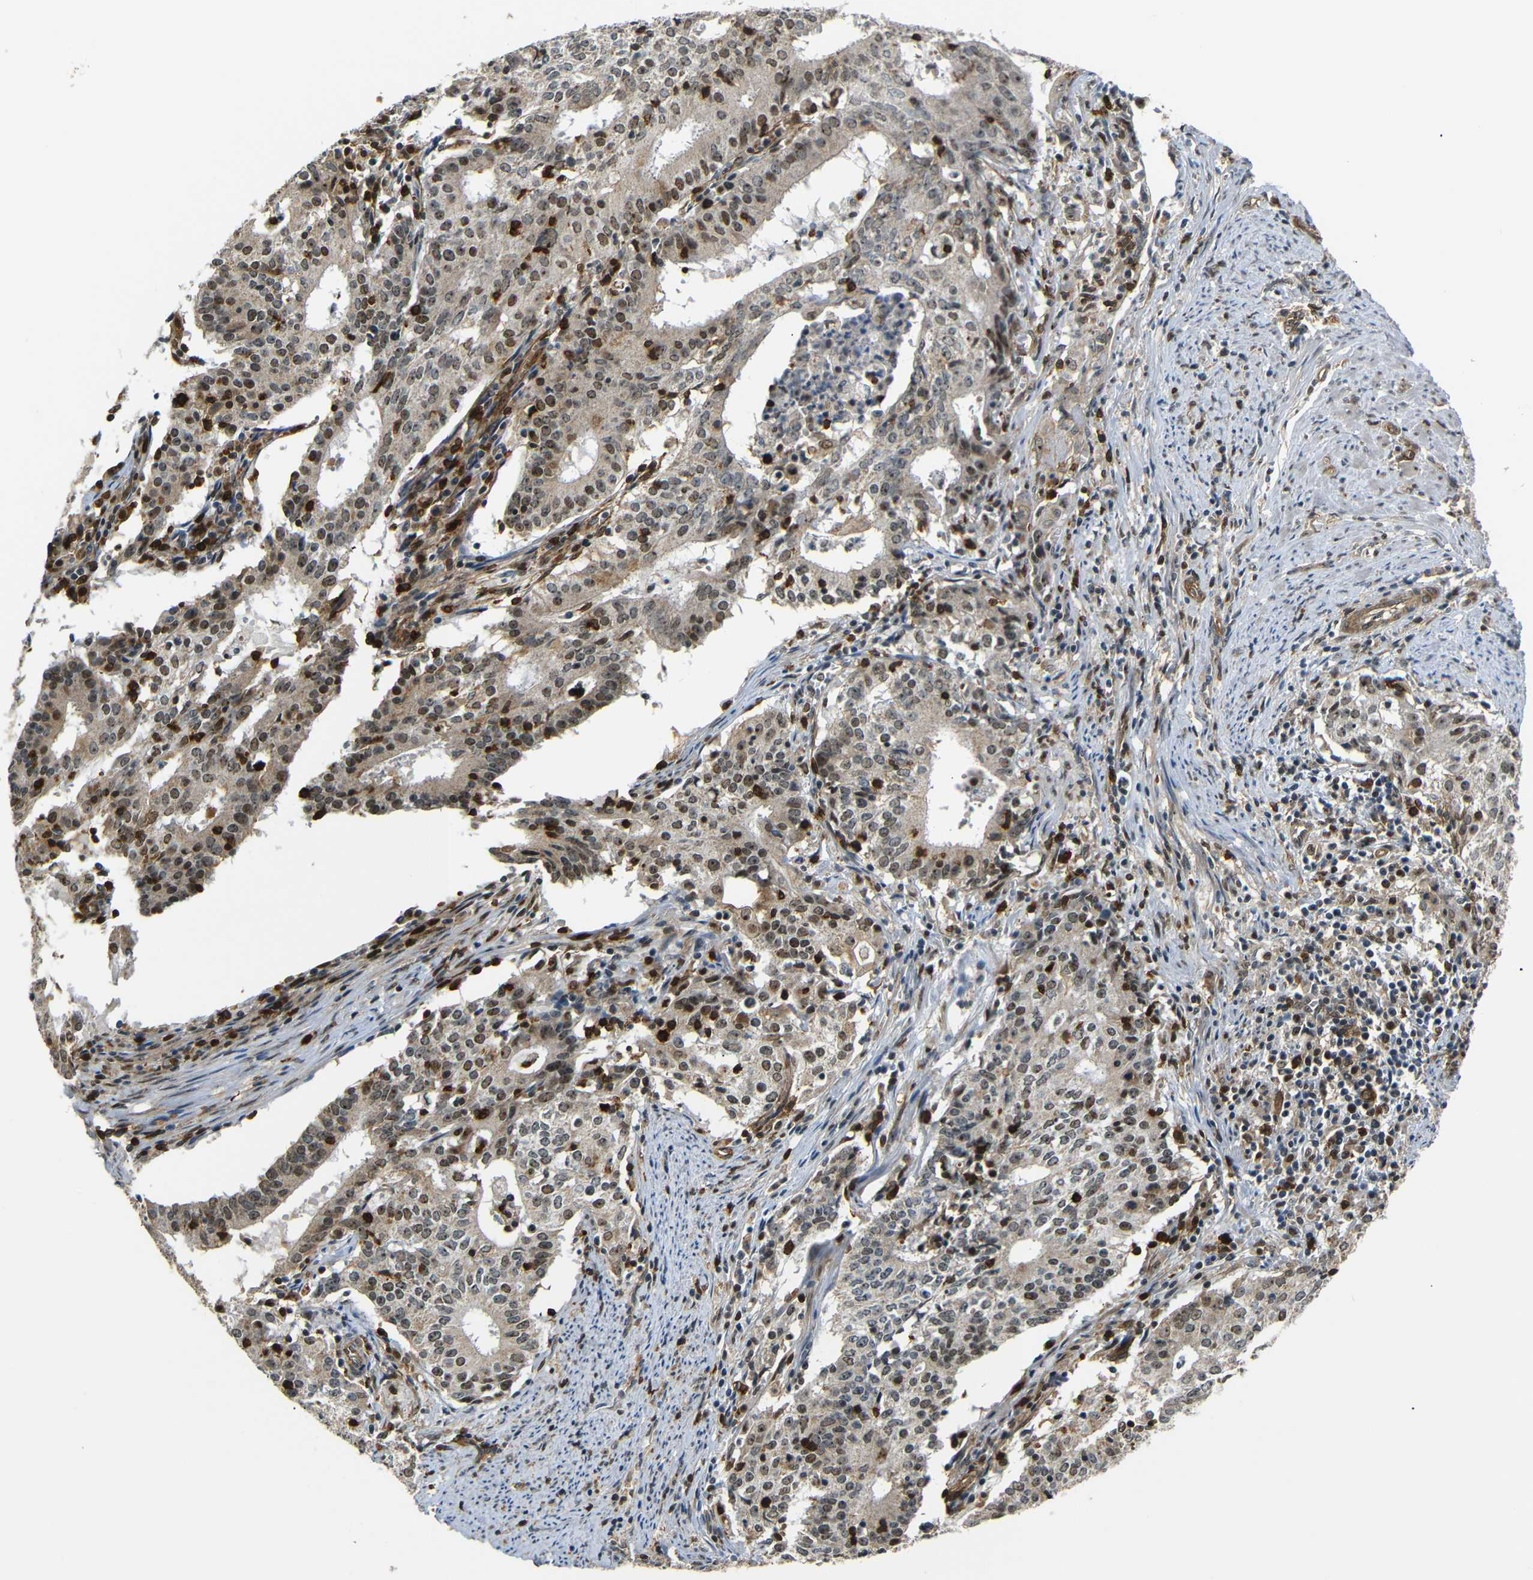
{"staining": {"intensity": "strong", "quantity": "25%-75%", "location": "nuclear"}, "tissue": "cervical cancer", "cell_type": "Tumor cells", "image_type": "cancer", "snomed": [{"axis": "morphology", "description": "Adenocarcinoma, NOS"}, {"axis": "topography", "description": "Cervix"}], "caption": "Brown immunohistochemical staining in cervical cancer reveals strong nuclear expression in approximately 25%-75% of tumor cells. (Stains: DAB in brown, nuclei in blue, Microscopy: brightfield microscopy at high magnification).", "gene": "PARN", "patient": {"sex": "female", "age": 44}}